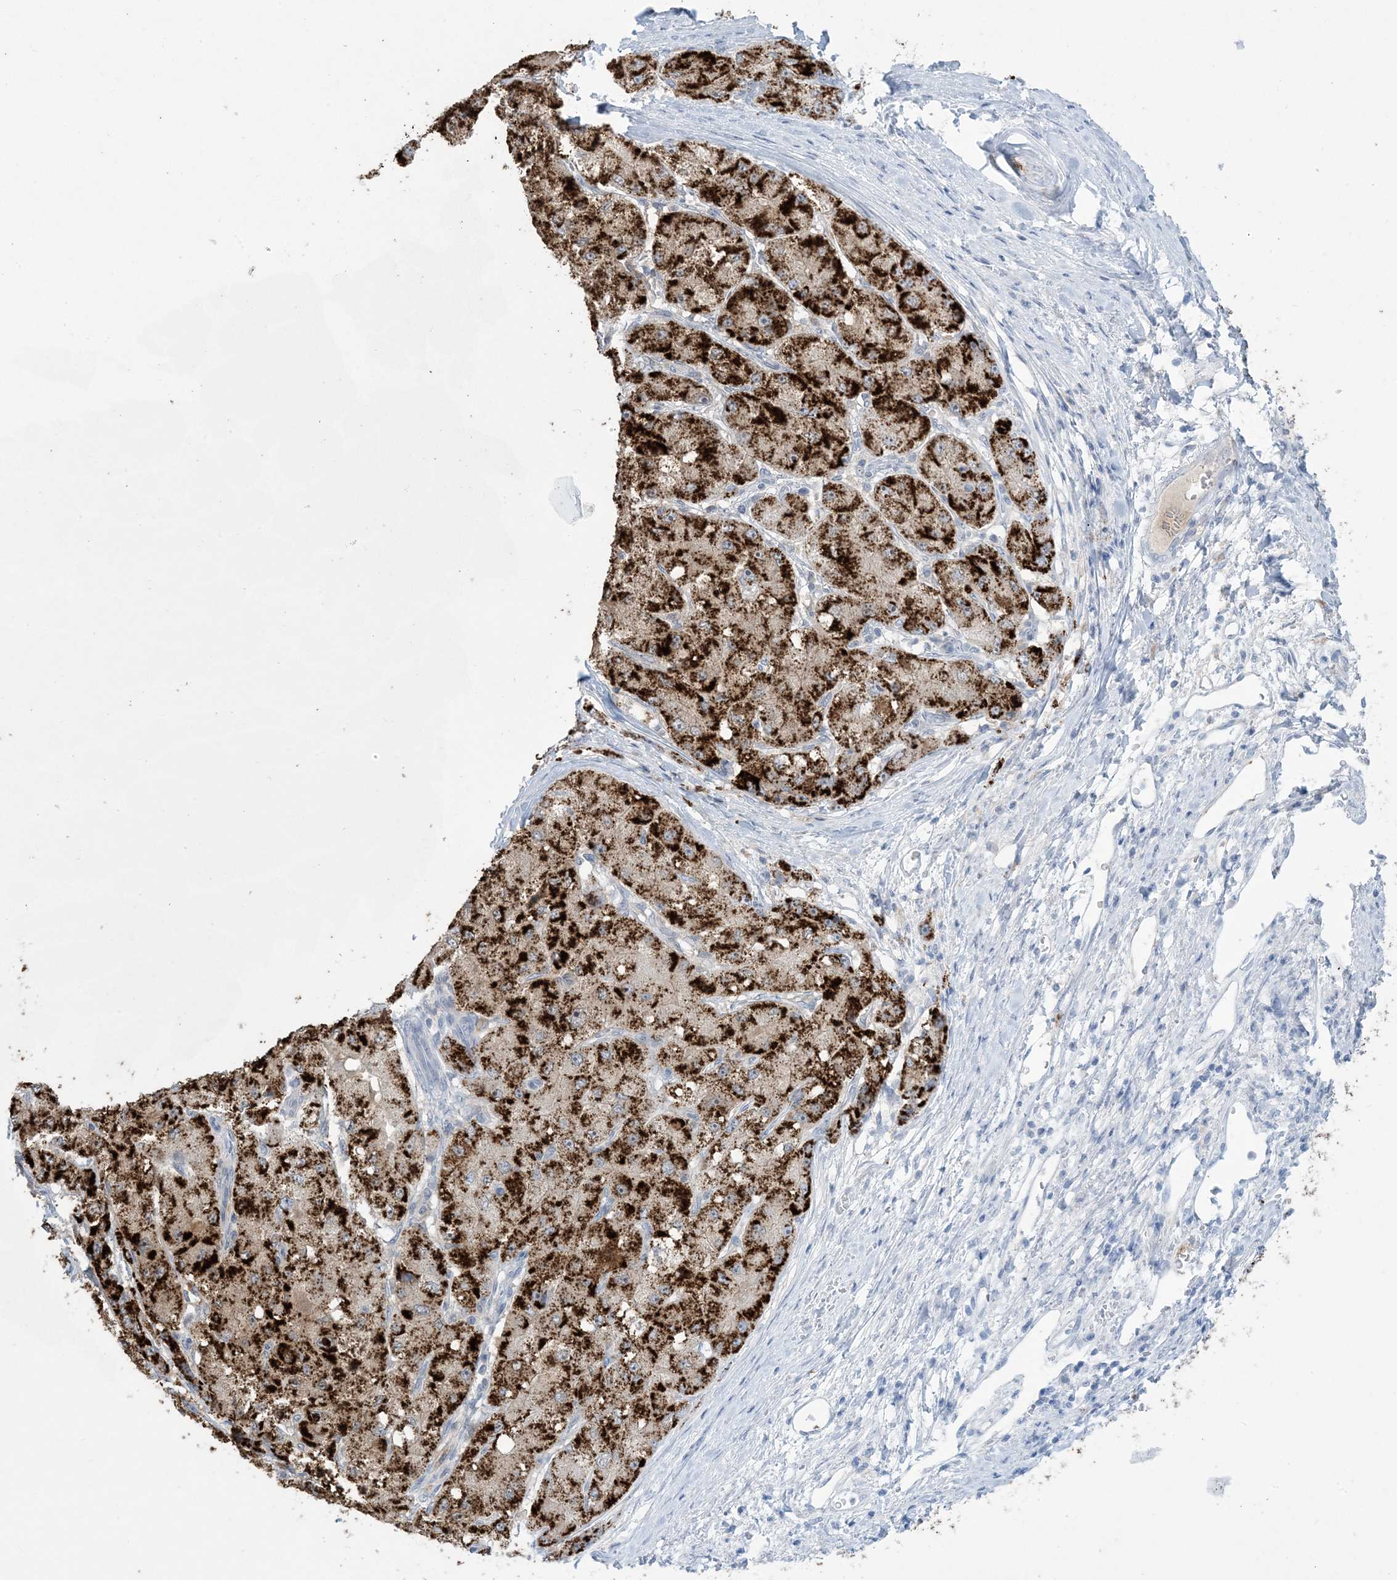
{"staining": {"intensity": "strong", "quantity": ">75%", "location": "cytoplasmic/membranous"}, "tissue": "liver cancer", "cell_type": "Tumor cells", "image_type": "cancer", "snomed": [{"axis": "morphology", "description": "Carcinoma, Hepatocellular, NOS"}, {"axis": "topography", "description": "Liver"}], "caption": "Human hepatocellular carcinoma (liver) stained with a brown dye exhibits strong cytoplasmic/membranous positive expression in about >75% of tumor cells.", "gene": "AGXT", "patient": {"sex": "male", "age": 80}}